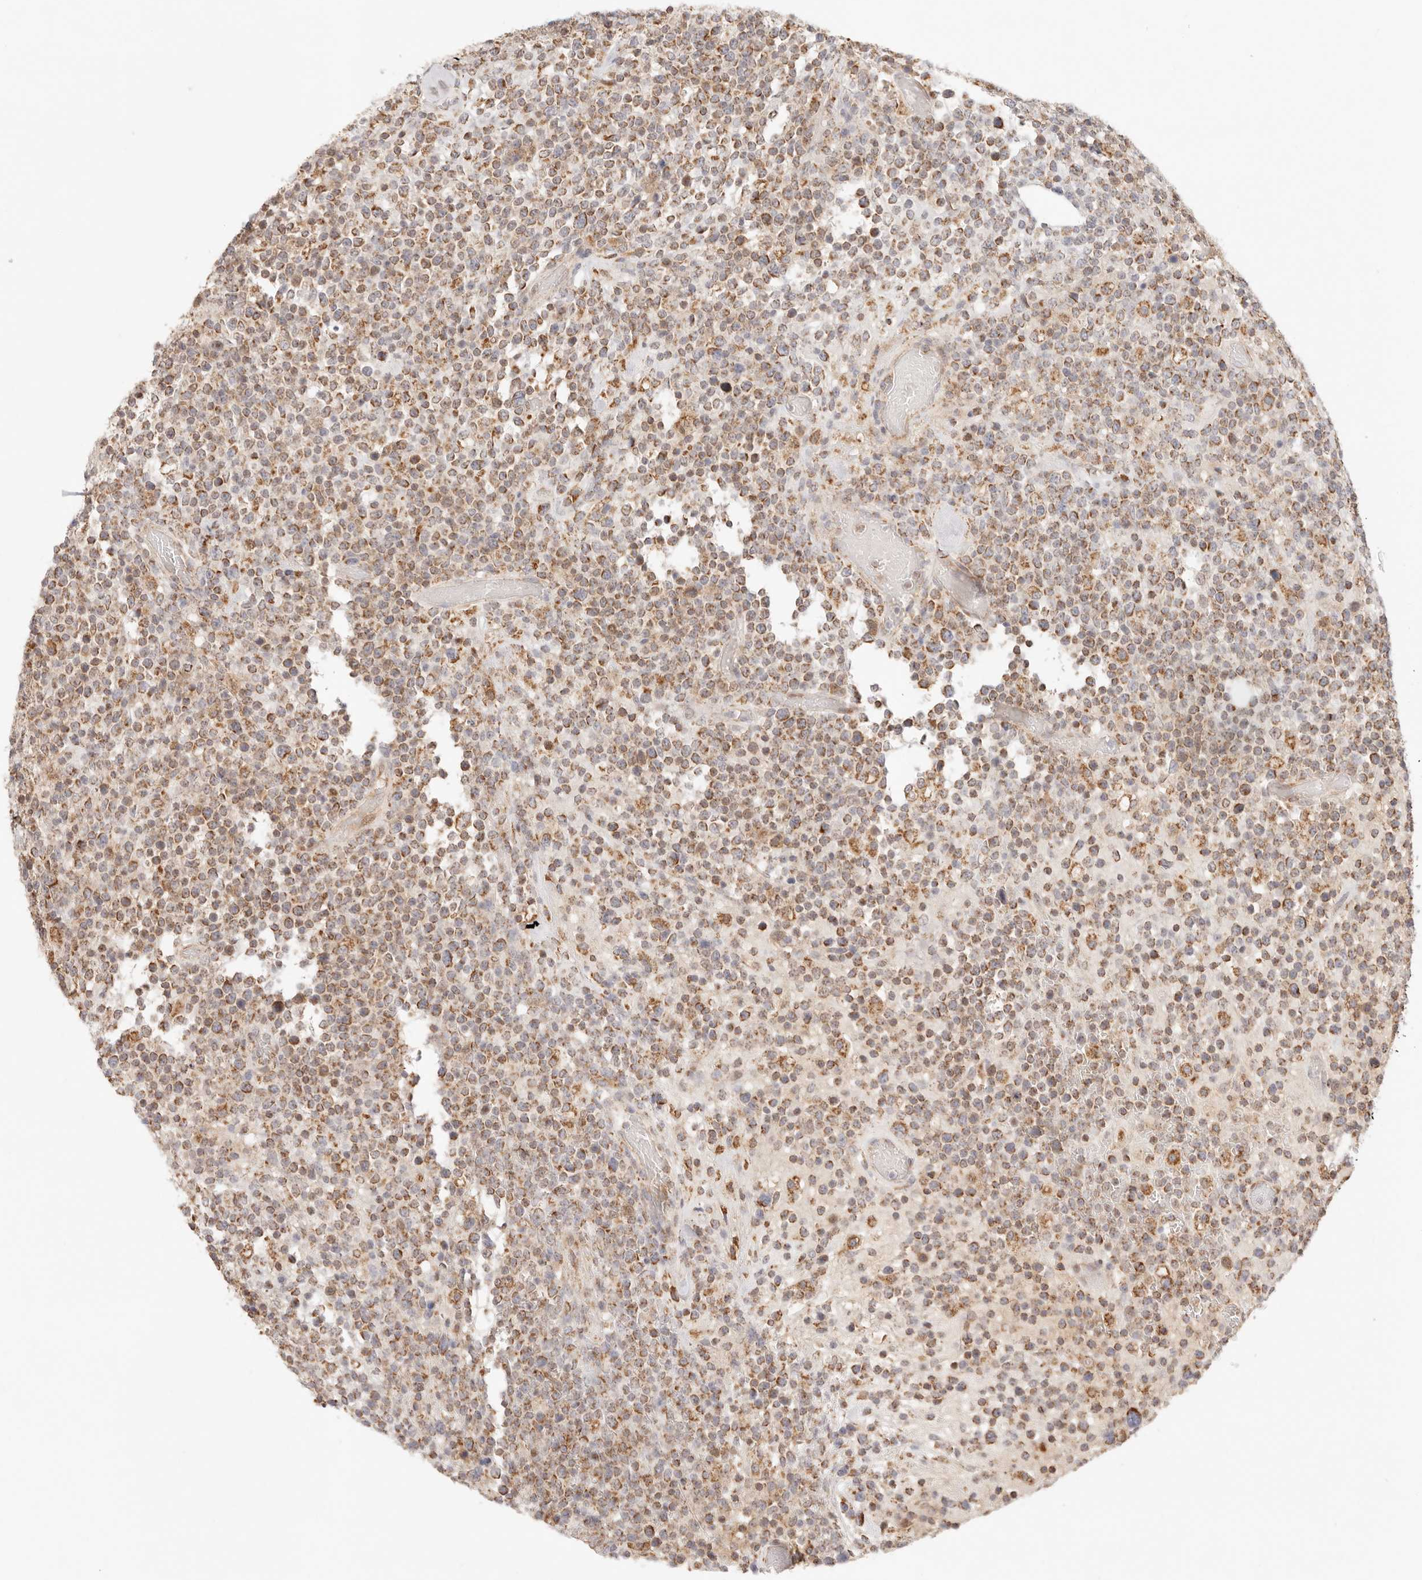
{"staining": {"intensity": "moderate", "quantity": ">75%", "location": "cytoplasmic/membranous"}, "tissue": "lymphoma", "cell_type": "Tumor cells", "image_type": "cancer", "snomed": [{"axis": "morphology", "description": "Malignant lymphoma, non-Hodgkin's type, High grade"}, {"axis": "topography", "description": "Colon"}], "caption": "Protein expression analysis of human malignant lymphoma, non-Hodgkin's type (high-grade) reveals moderate cytoplasmic/membranous staining in about >75% of tumor cells.", "gene": "COA6", "patient": {"sex": "female", "age": 53}}